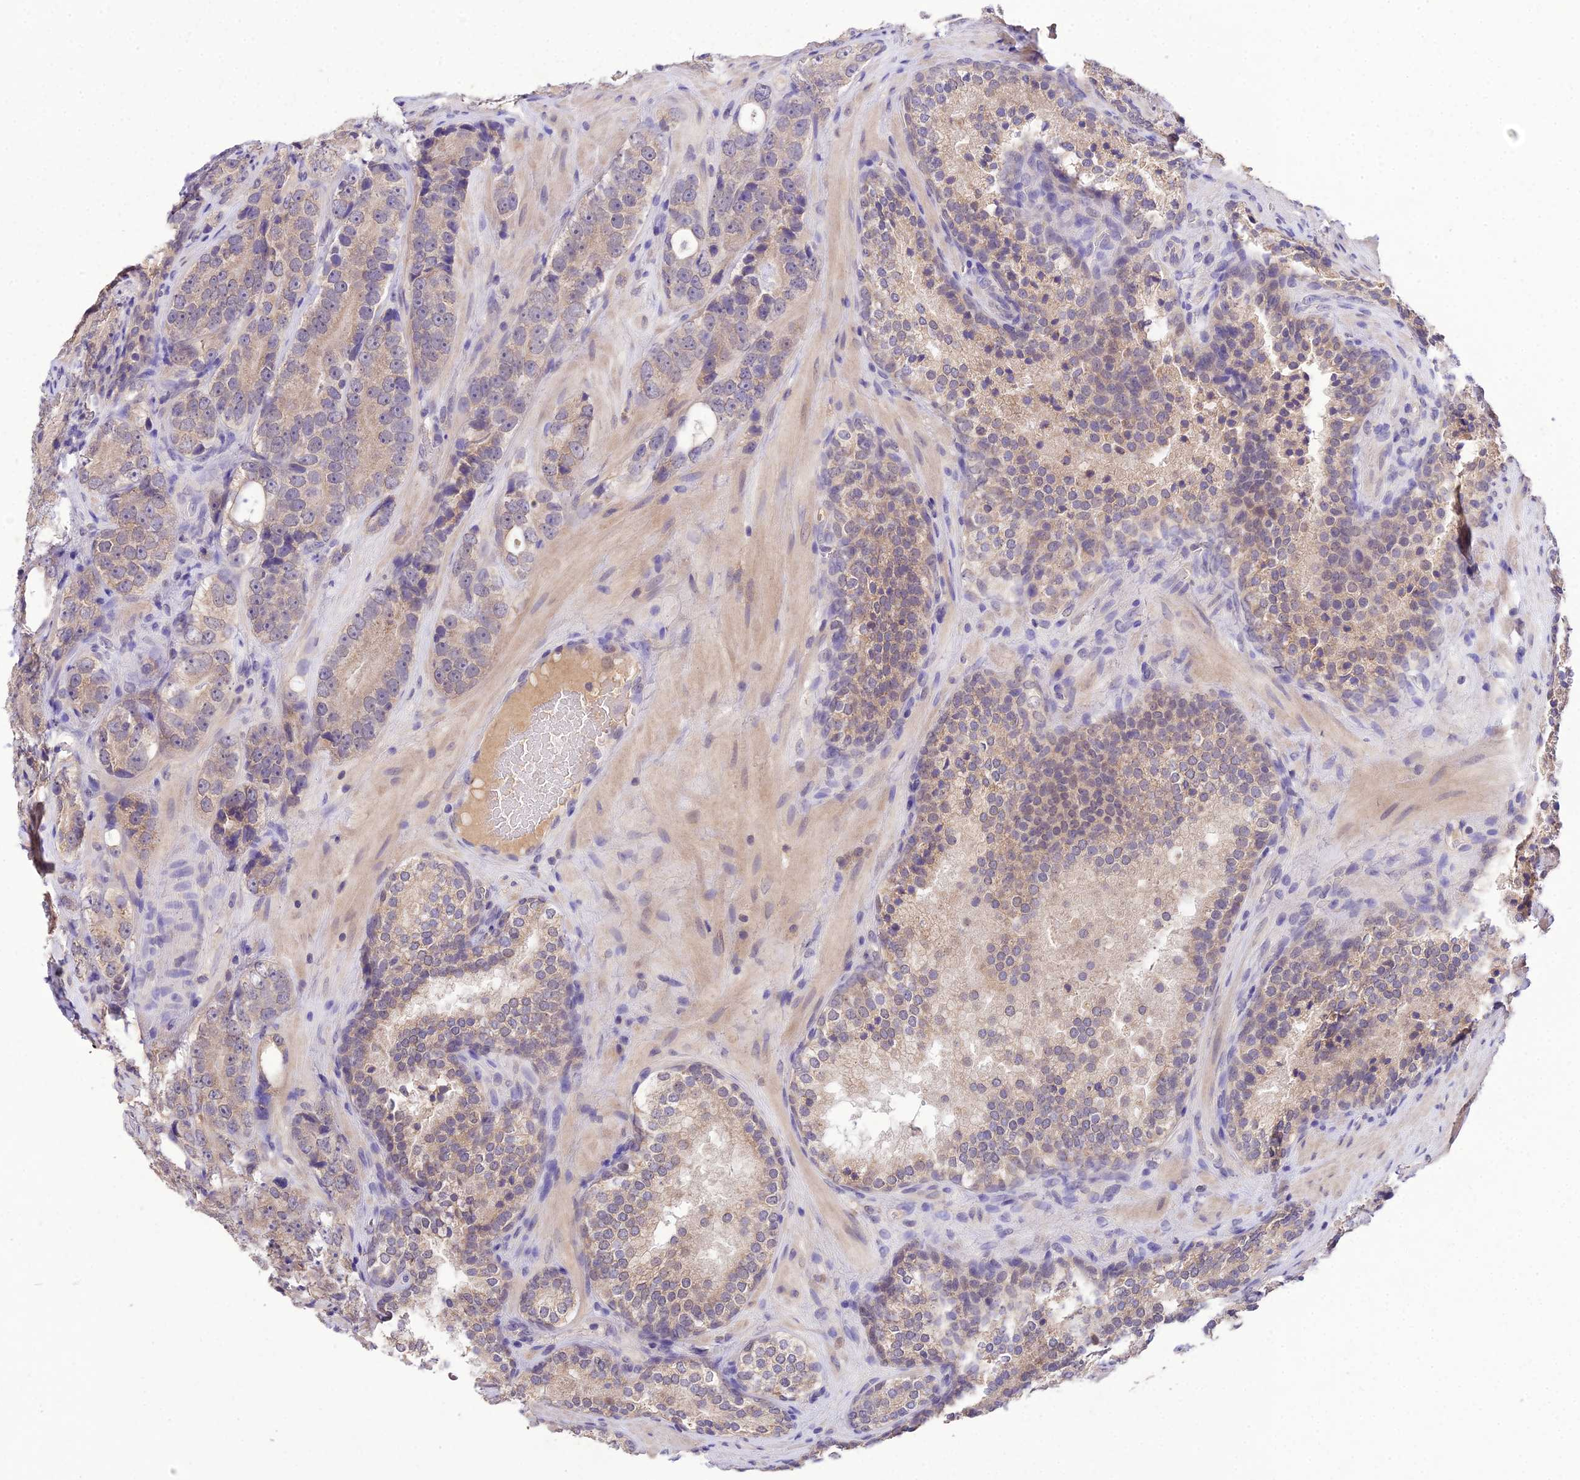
{"staining": {"intensity": "moderate", "quantity": ">75%", "location": "cytoplasmic/membranous,nuclear"}, "tissue": "prostate cancer", "cell_type": "Tumor cells", "image_type": "cancer", "snomed": [{"axis": "morphology", "description": "Adenocarcinoma, High grade"}, {"axis": "topography", "description": "Prostate"}], "caption": "This is a micrograph of IHC staining of adenocarcinoma (high-grade) (prostate), which shows moderate expression in the cytoplasmic/membranous and nuclear of tumor cells.", "gene": "PGK1", "patient": {"sex": "male", "age": 56}}